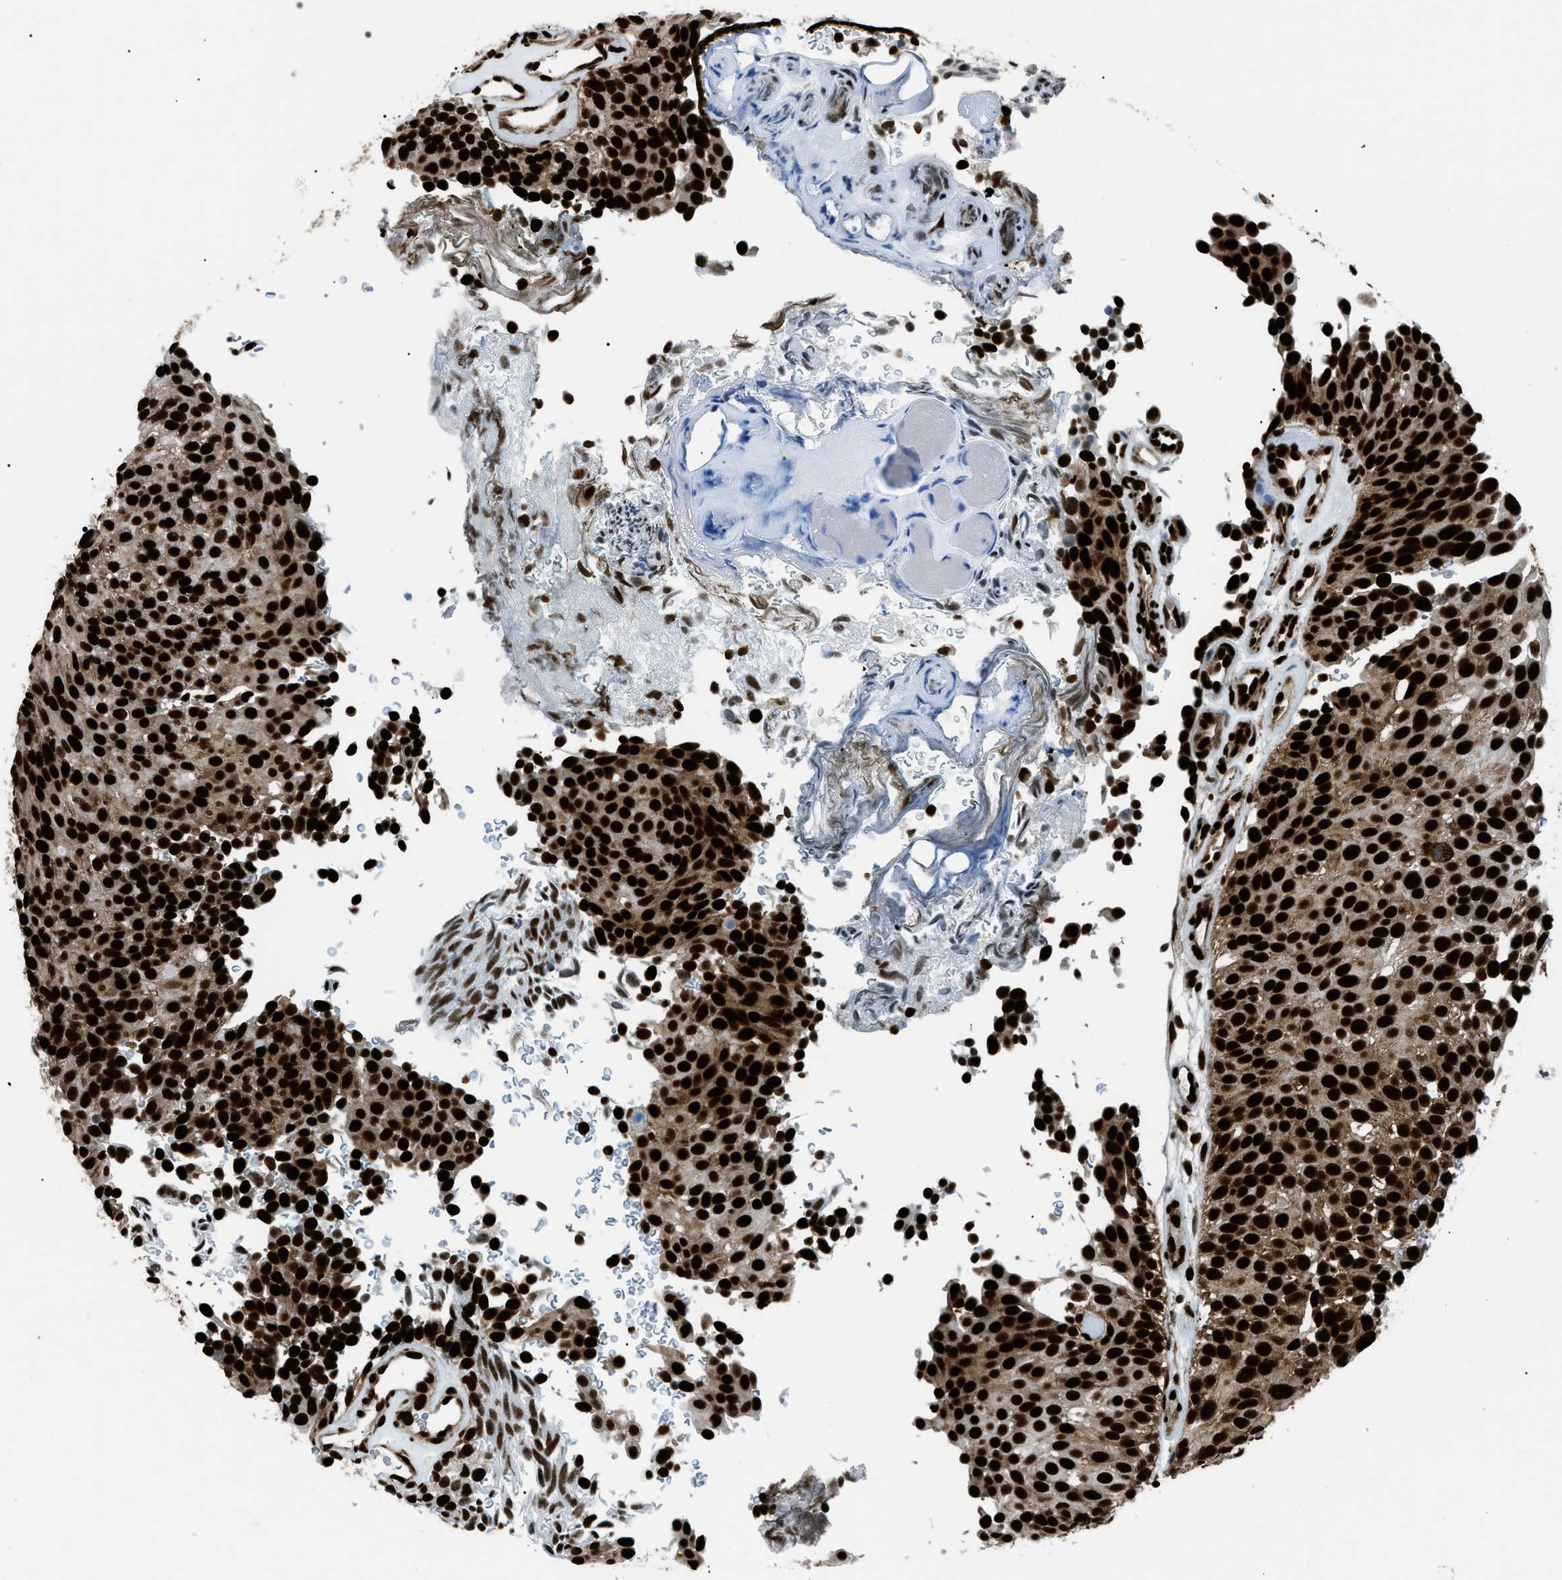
{"staining": {"intensity": "strong", "quantity": ">75%", "location": "nuclear"}, "tissue": "urothelial cancer", "cell_type": "Tumor cells", "image_type": "cancer", "snomed": [{"axis": "morphology", "description": "Urothelial carcinoma, Low grade"}, {"axis": "topography", "description": "Urinary bladder"}], "caption": "Urothelial cancer stained for a protein (brown) reveals strong nuclear positive positivity in about >75% of tumor cells.", "gene": "HNRNPK", "patient": {"sex": "male", "age": 78}}